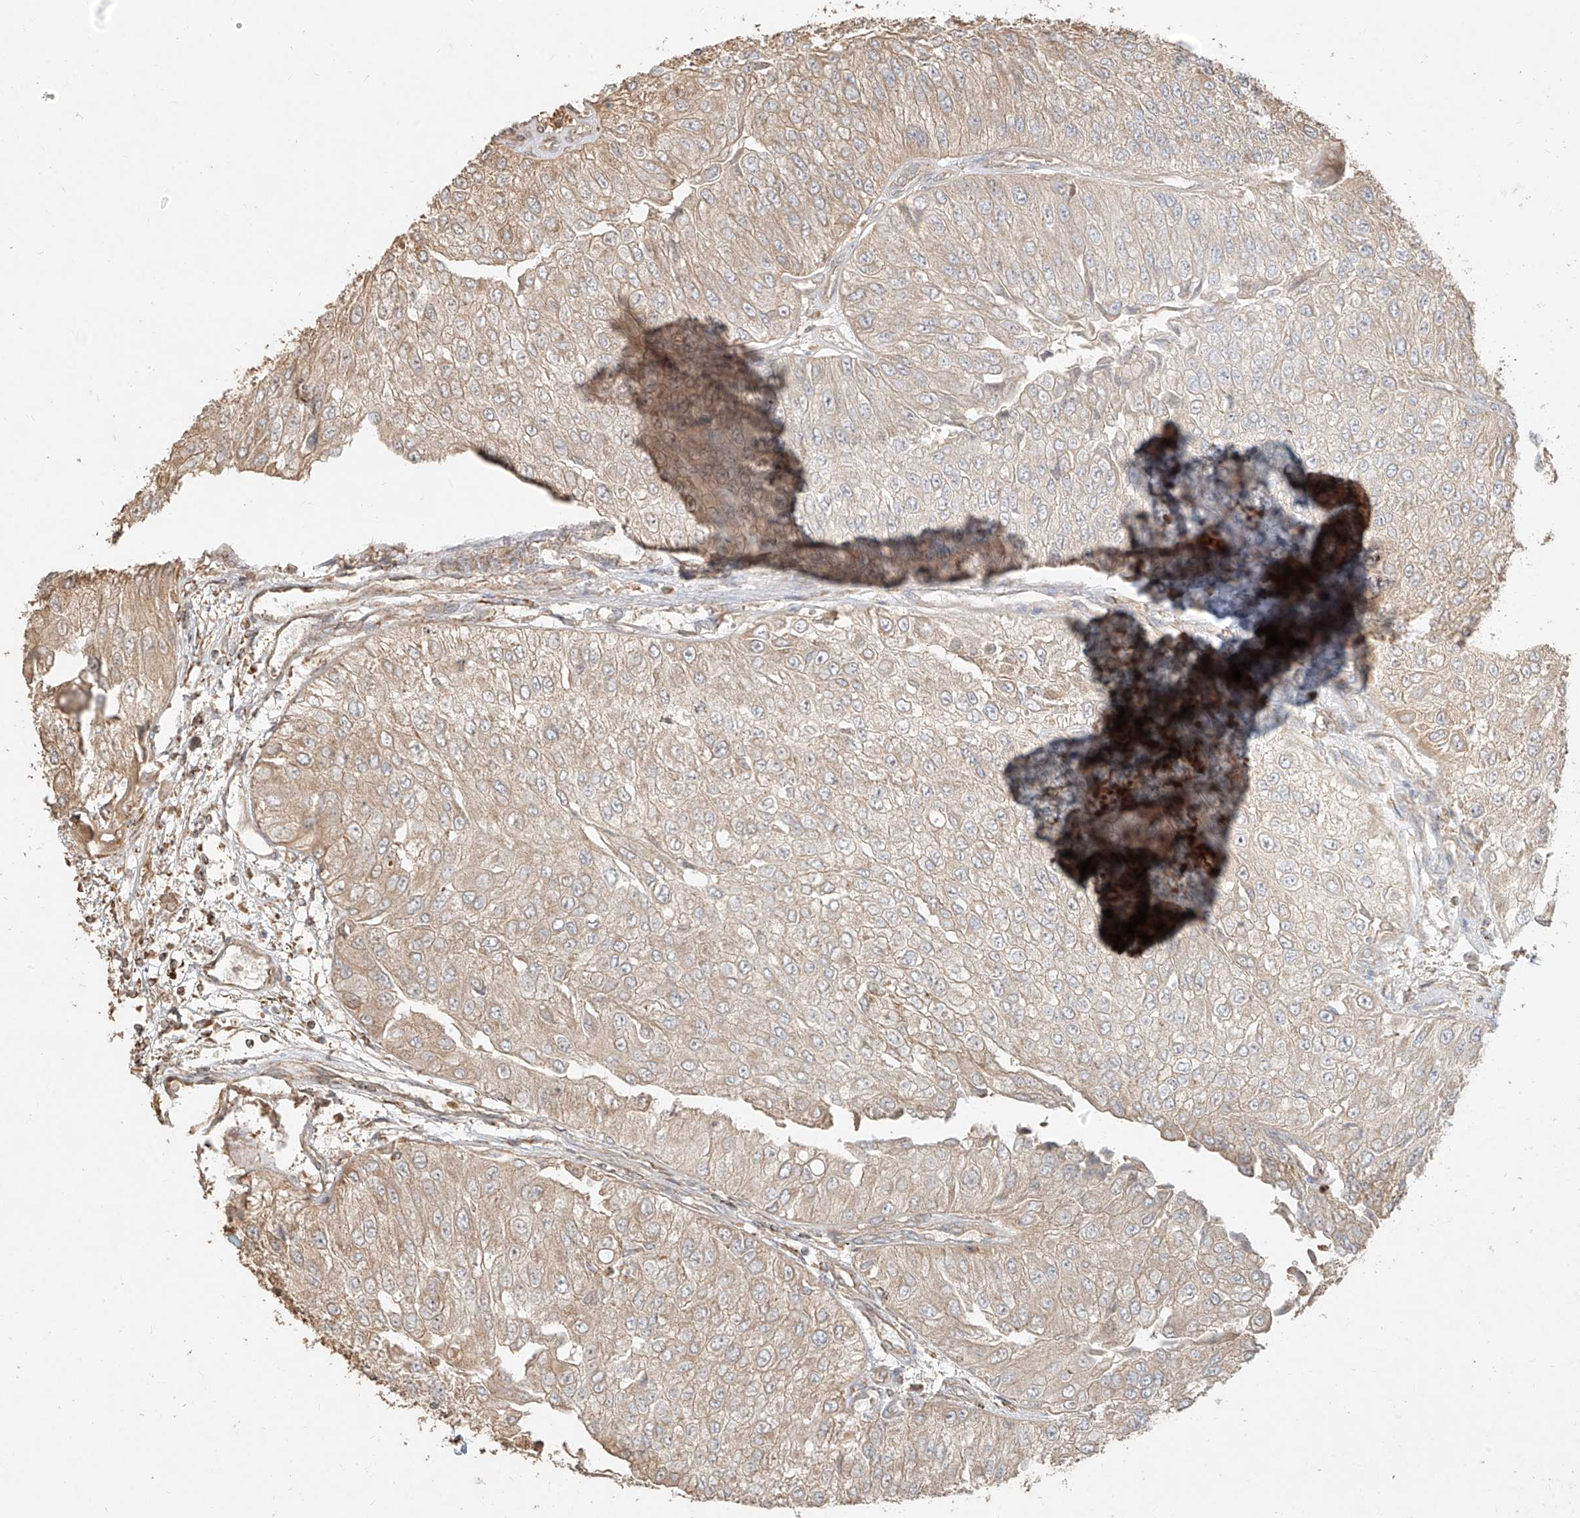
{"staining": {"intensity": "weak", "quantity": "25%-75%", "location": "cytoplasmic/membranous"}, "tissue": "urothelial cancer", "cell_type": "Tumor cells", "image_type": "cancer", "snomed": [{"axis": "morphology", "description": "Urothelial carcinoma, High grade"}, {"axis": "topography", "description": "Kidney"}, {"axis": "topography", "description": "Urinary bladder"}], "caption": "Urothelial carcinoma (high-grade) was stained to show a protein in brown. There is low levels of weak cytoplasmic/membranous expression in about 25%-75% of tumor cells.", "gene": "EFNB1", "patient": {"sex": "male", "age": 77}}